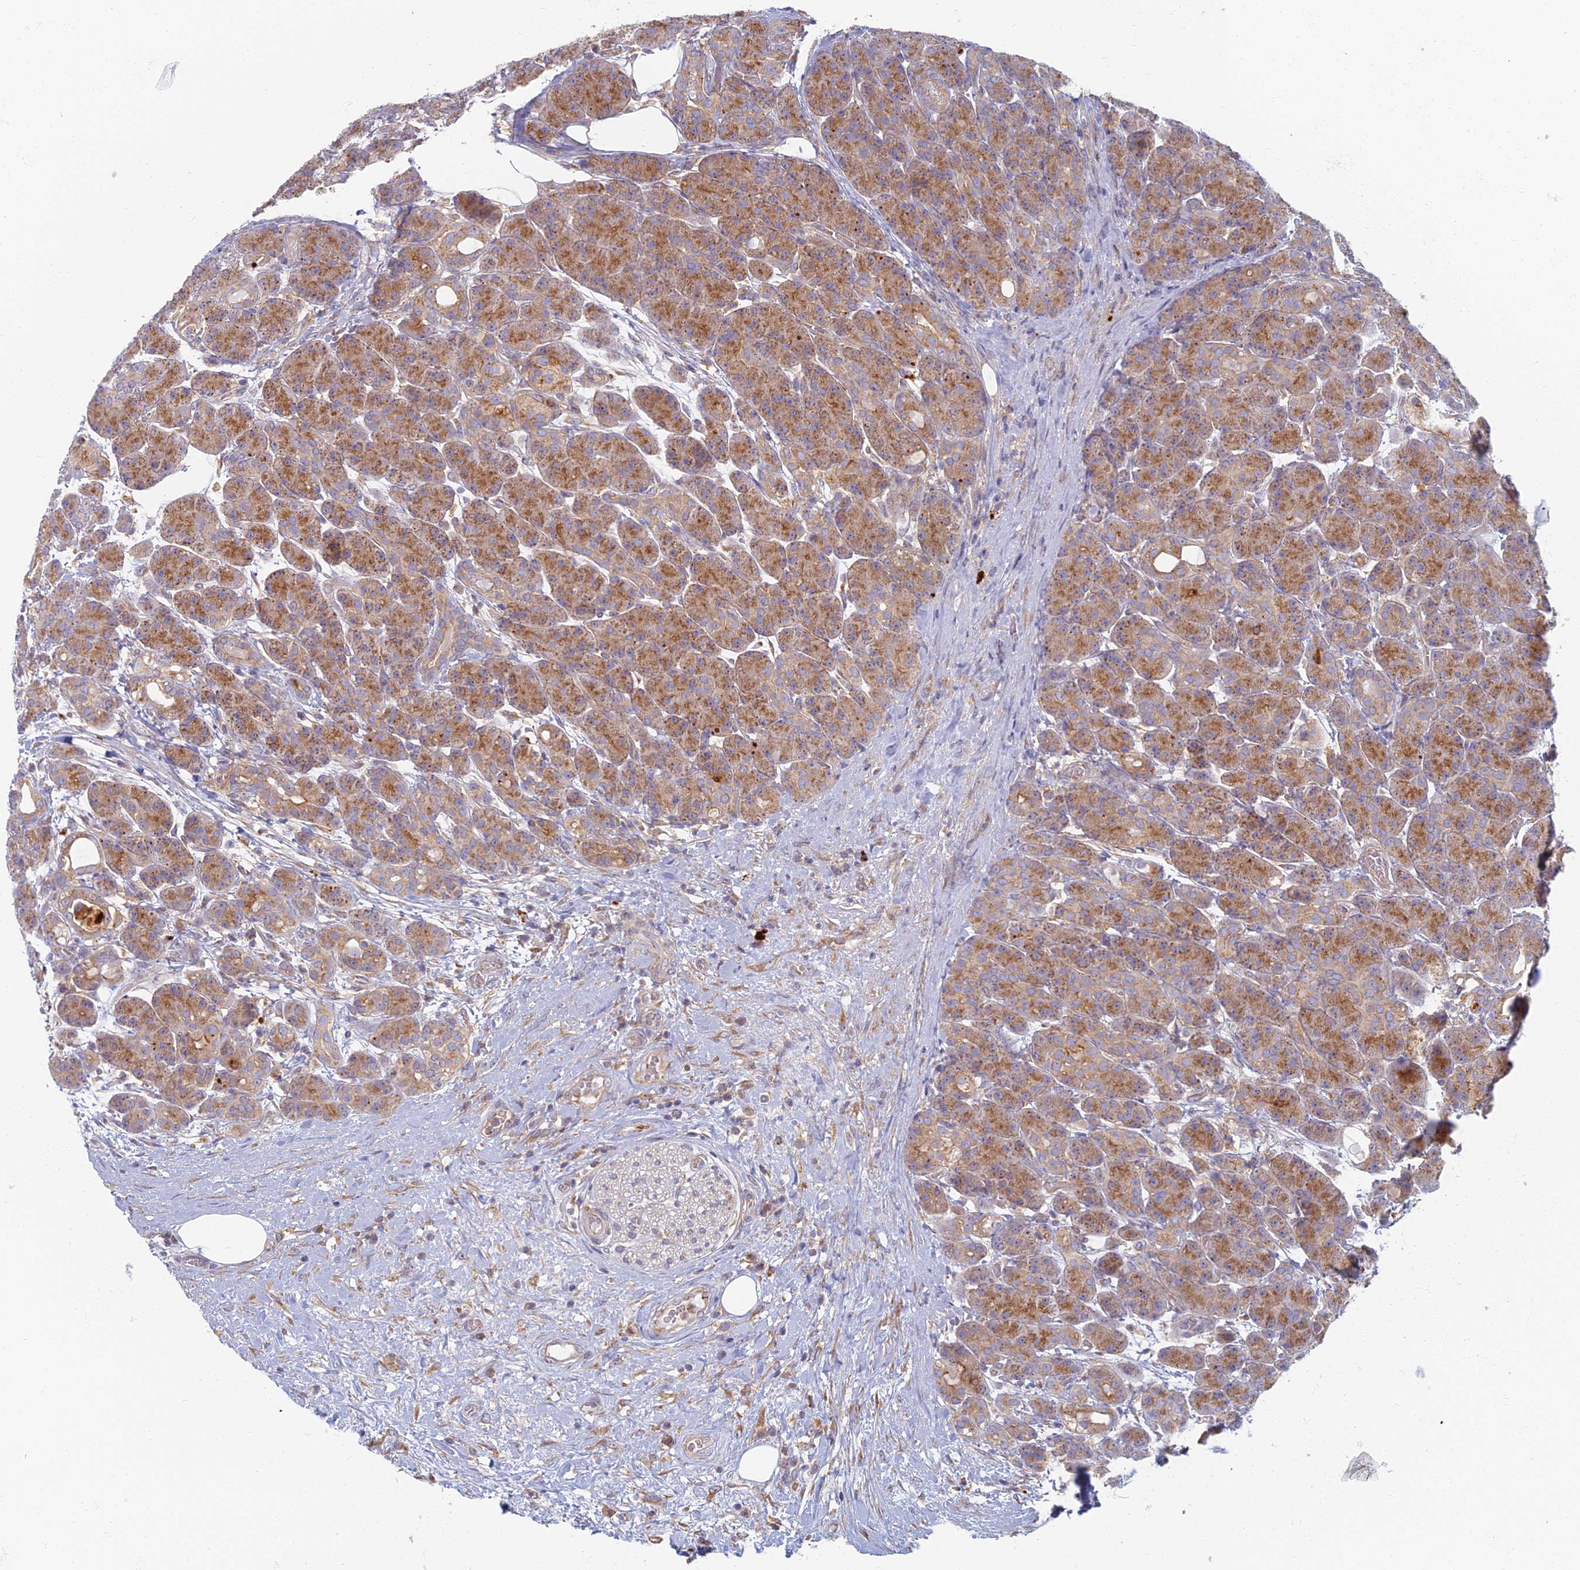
{"staining": {"intensity": "strong", "quantity": ">75%", "location": "cytoplasmic/membranous"}, "tissue": "pancreas", "cell_type": "Exocrine glandular cells", "image_type": "normal", "snomed": [{"axis": "morphology", "description": "Normal tissue, NOS"}, {"axis": "topography", "description": "Pancreas"}], "caption": "About >75% of exocrine glandular cells in normal human pancreas exhibit strong cytoplasmic/membranous protein staining as visualized by brown immunohistochemical staining.", "gene": "PROX2", "patient": {"sex": "male", "age": 63}}